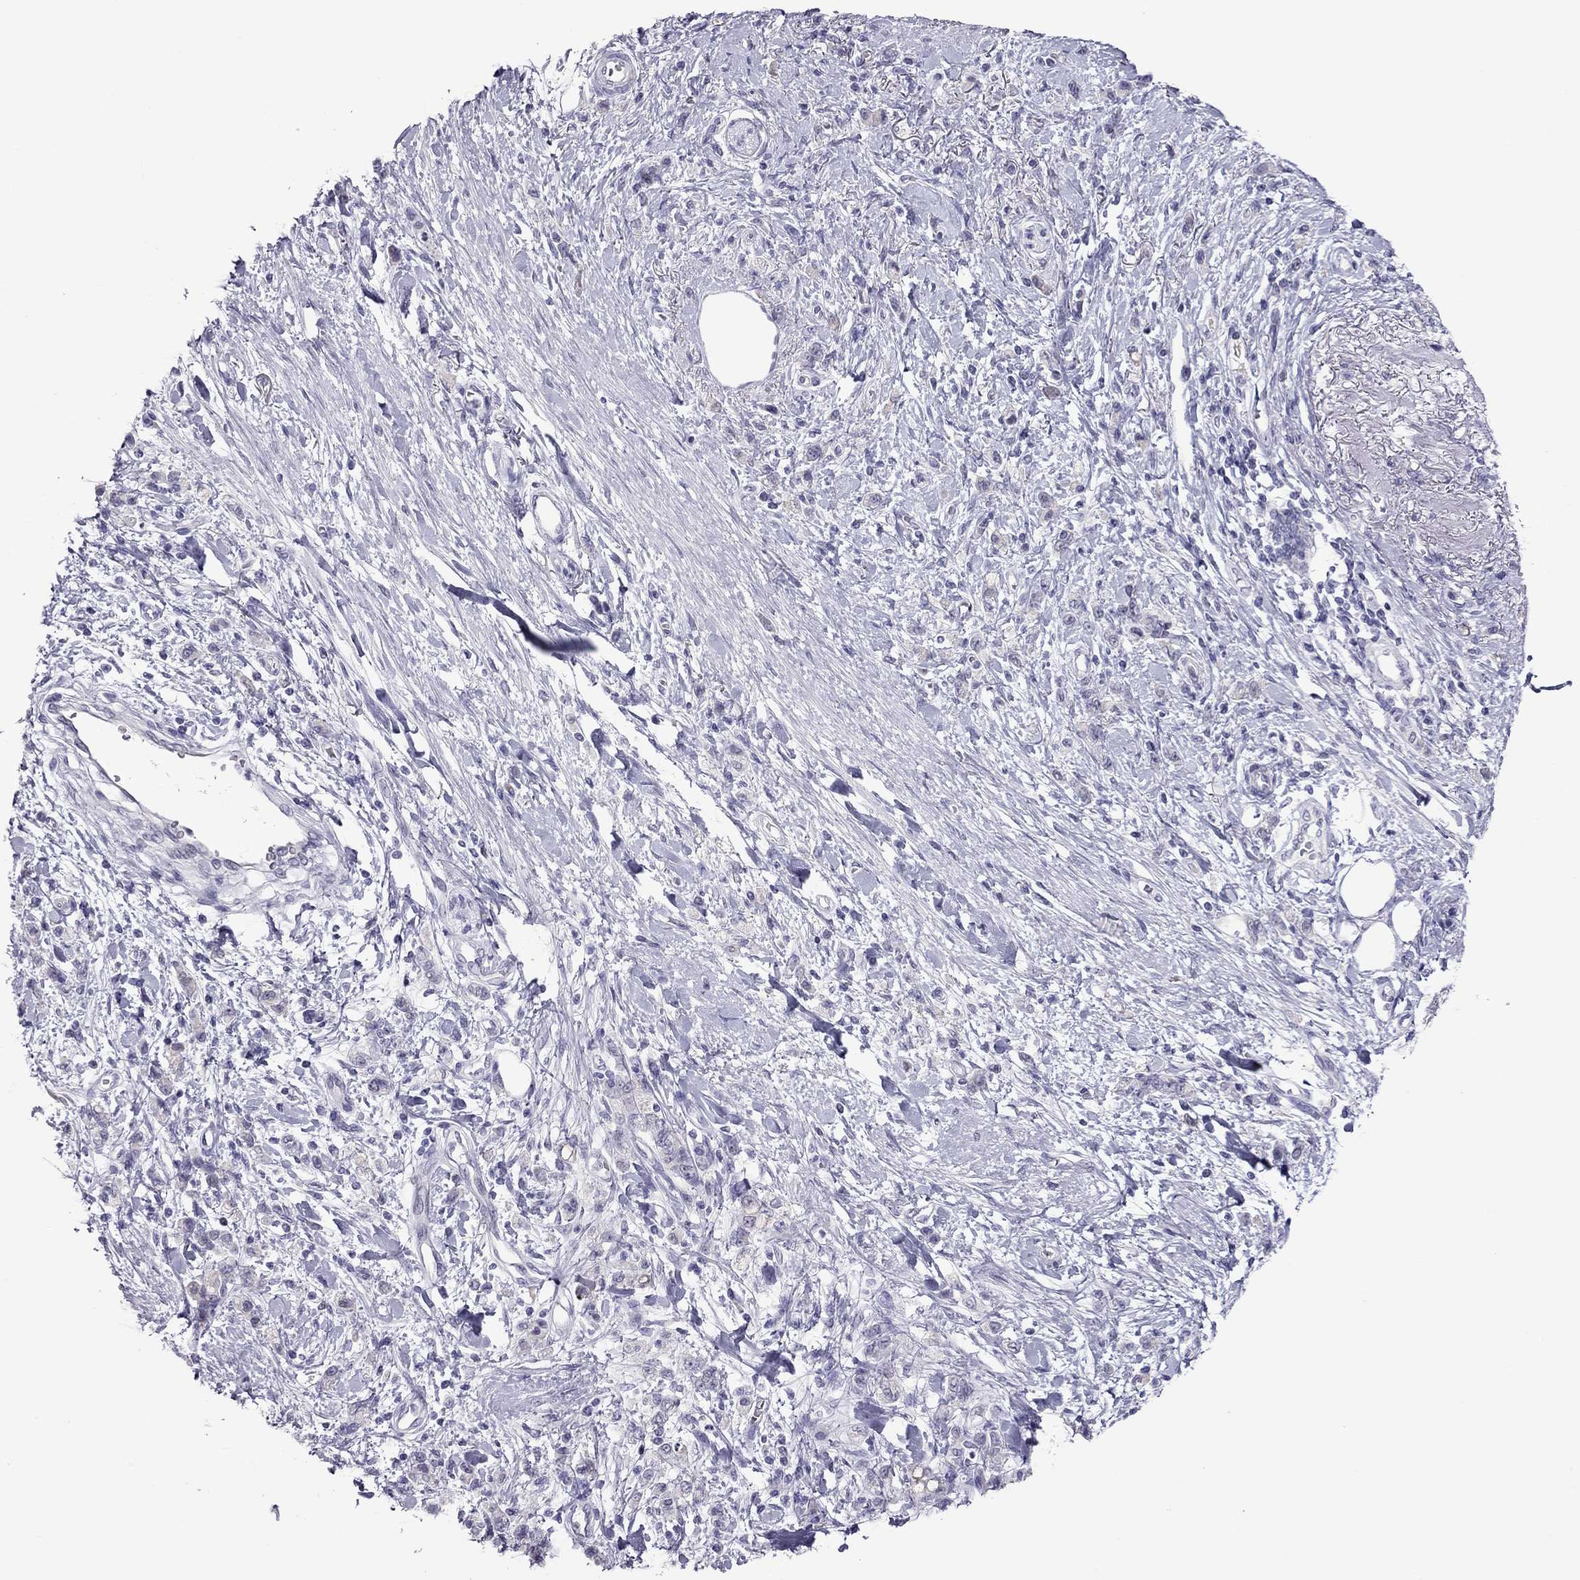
{"staining": {"intensity": "negative", "quantity": "none", "location": "none"}, "tissue": "stomach cancer", "cell_type": "Tumor cells", "image_type": "cancer", "snomed": [{"axis": "morphology", "description": "Adenocarcinoma, NOS"}, {"axis": "topography", "description": "Stomach"}], "caption": "DAB (3,3'-diaminobenzidine) immunohistochemical staining of human stomach adenocarcinoma shows no significant expression in tumor cells.", "gene": "TEX14", "patient": {"sex": "male", "age": 77}}